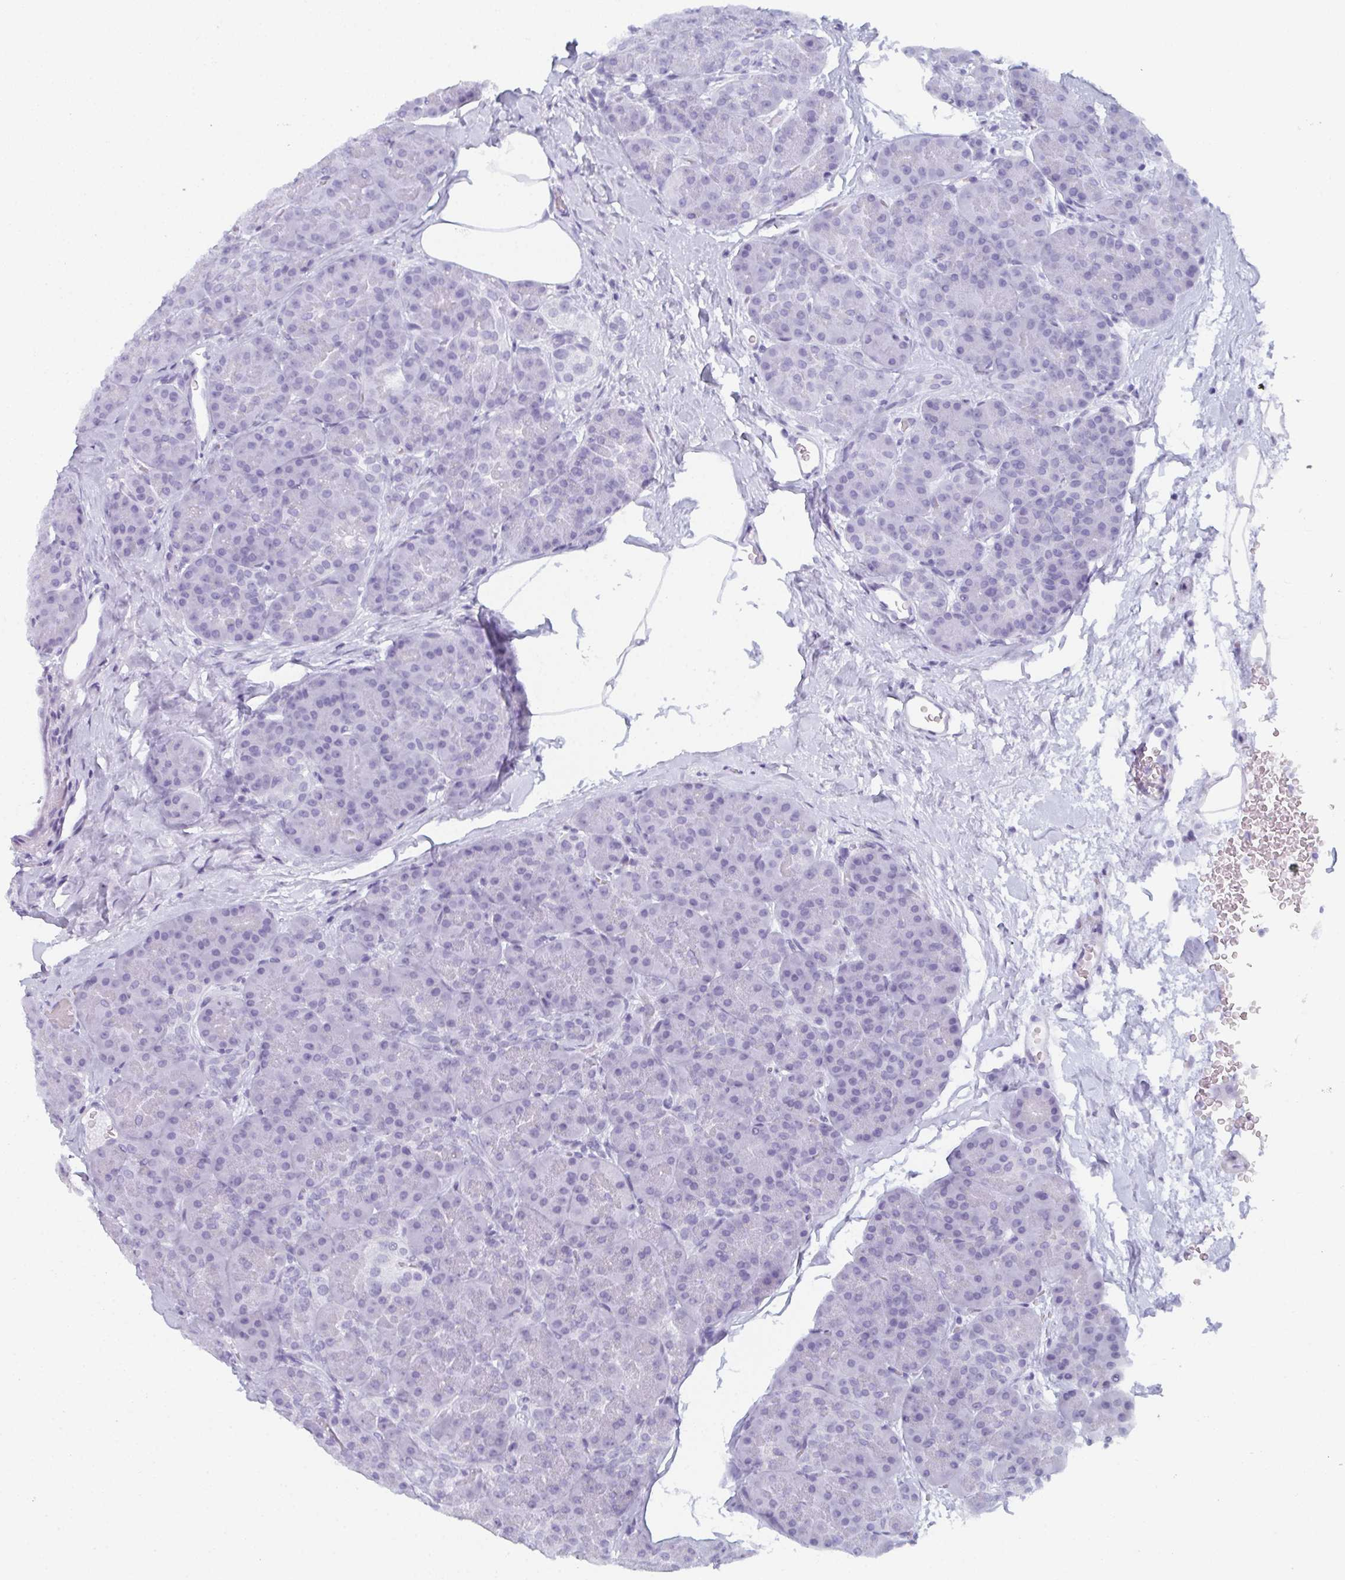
{"staining": {"intensity": "negative", "quantity": "none", "location": "none"}, "tissue": "pancreas", "cell_type": "Exocrine glandular cells", "image_type": "normal", "snomed": [{"axis": "morphology", "description": "Normal tissue, NOS"}, {"axis": "topography", "description": "Pancreas"}], "caption": "Immunohistochemistry (IHC) image of benign pancreas stained for a protein (brown), which reveals no positivity in exocrine glandular cells.", "gene": "PYCR3", "patient": {"sex": "male", "age": 57}}